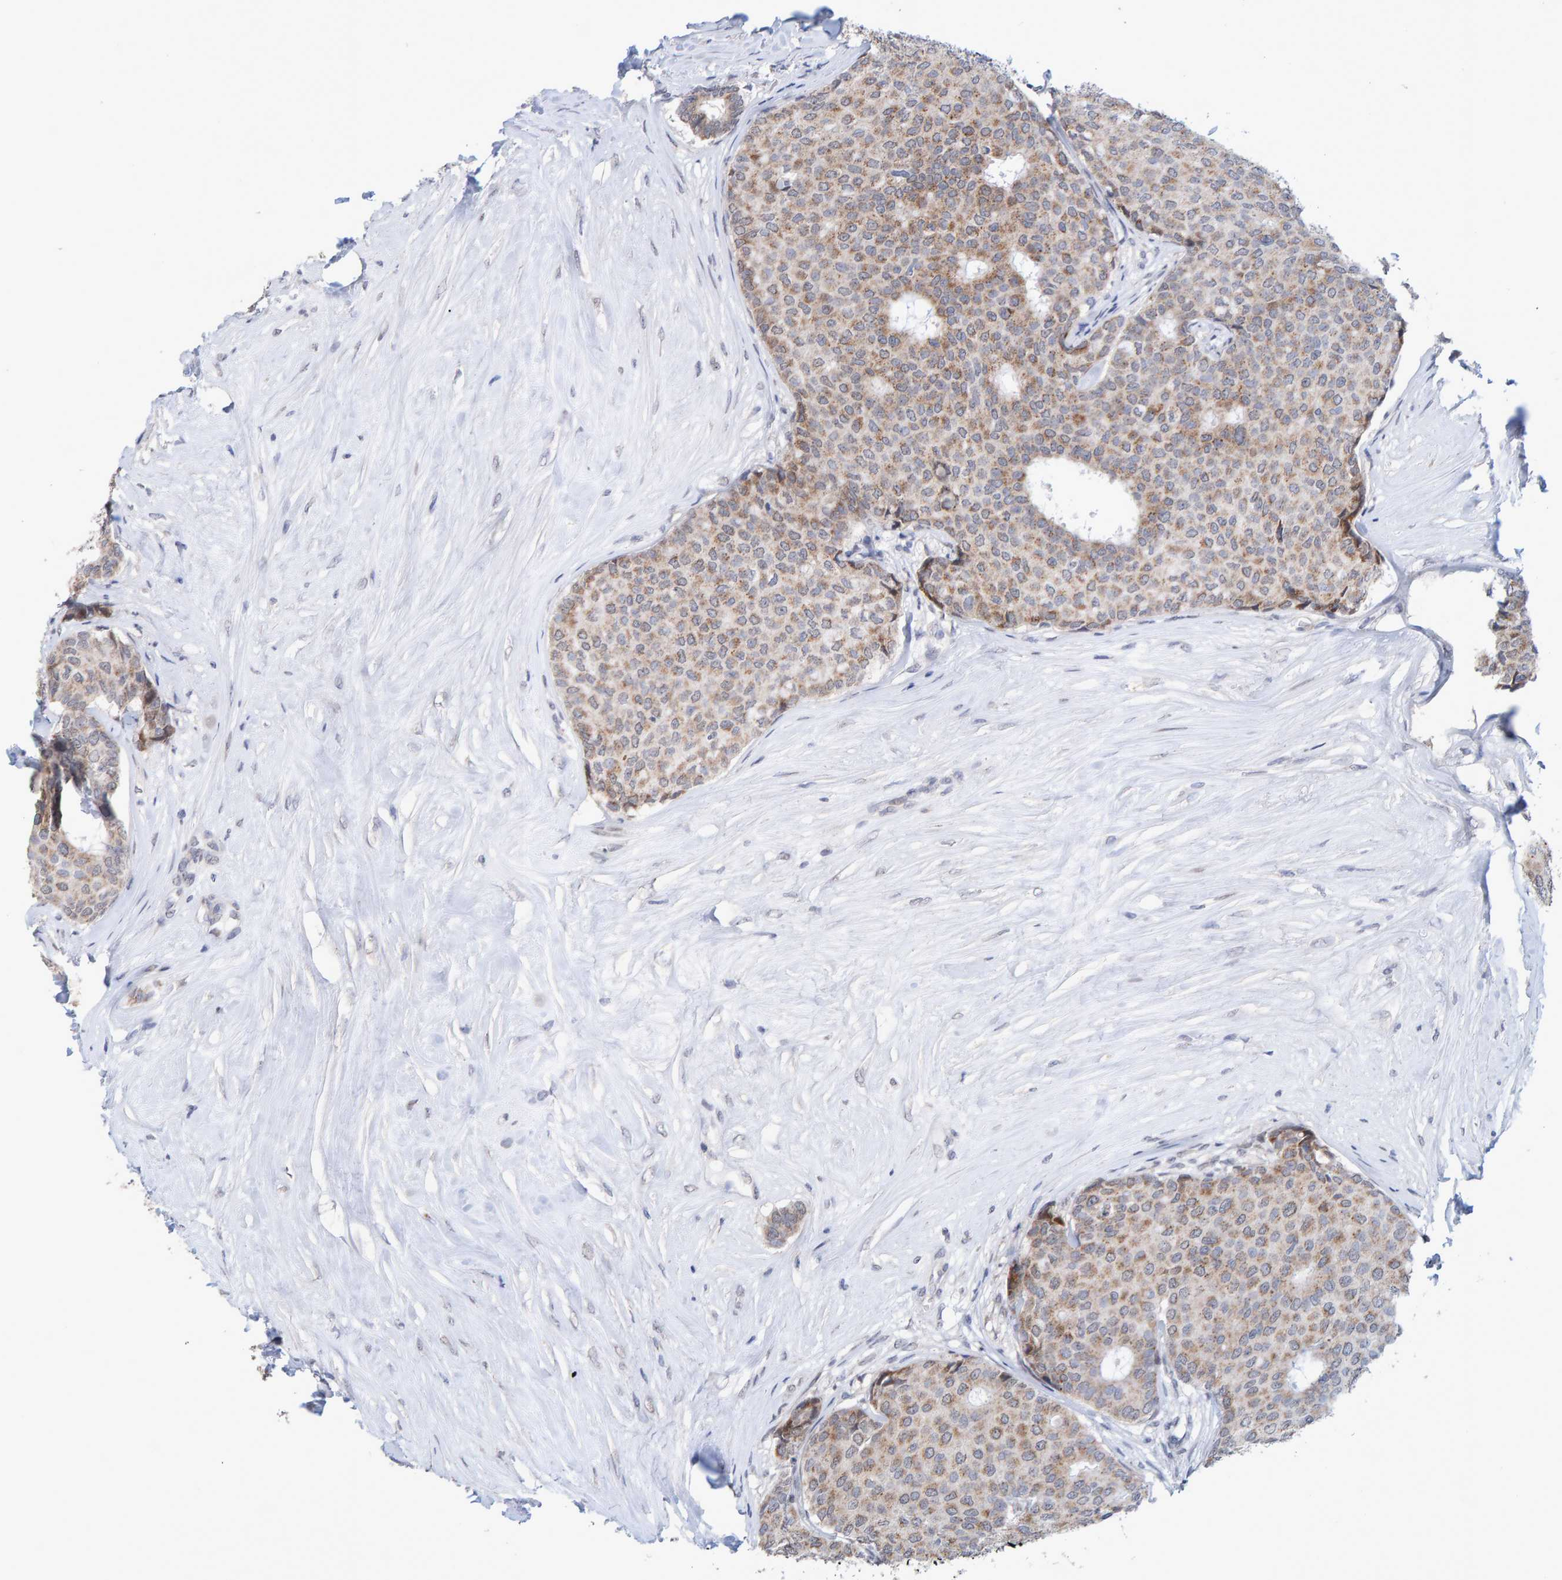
{"staining": {"intensity": "moderate", "quantity": ">75%", "location": "cytoplasmic/membranous"}, "tissue": "breast cancer", "cell_type": "Tumor cells", "image_type": "cancer", "snomed": [{"axis": "morphology", "description": "Duct carcinoma"}, {"axis": "topography", "description": "Breast"}], "caption": "This image exhibits immunohistochemistry staining of breast cancer (intraductal carcinoma), with medium moderate cytoplasmic/membranous positivity in about >75% of tumor cells.", "gene": "USP43", "patient": {"sex": "female", "age": 75}}